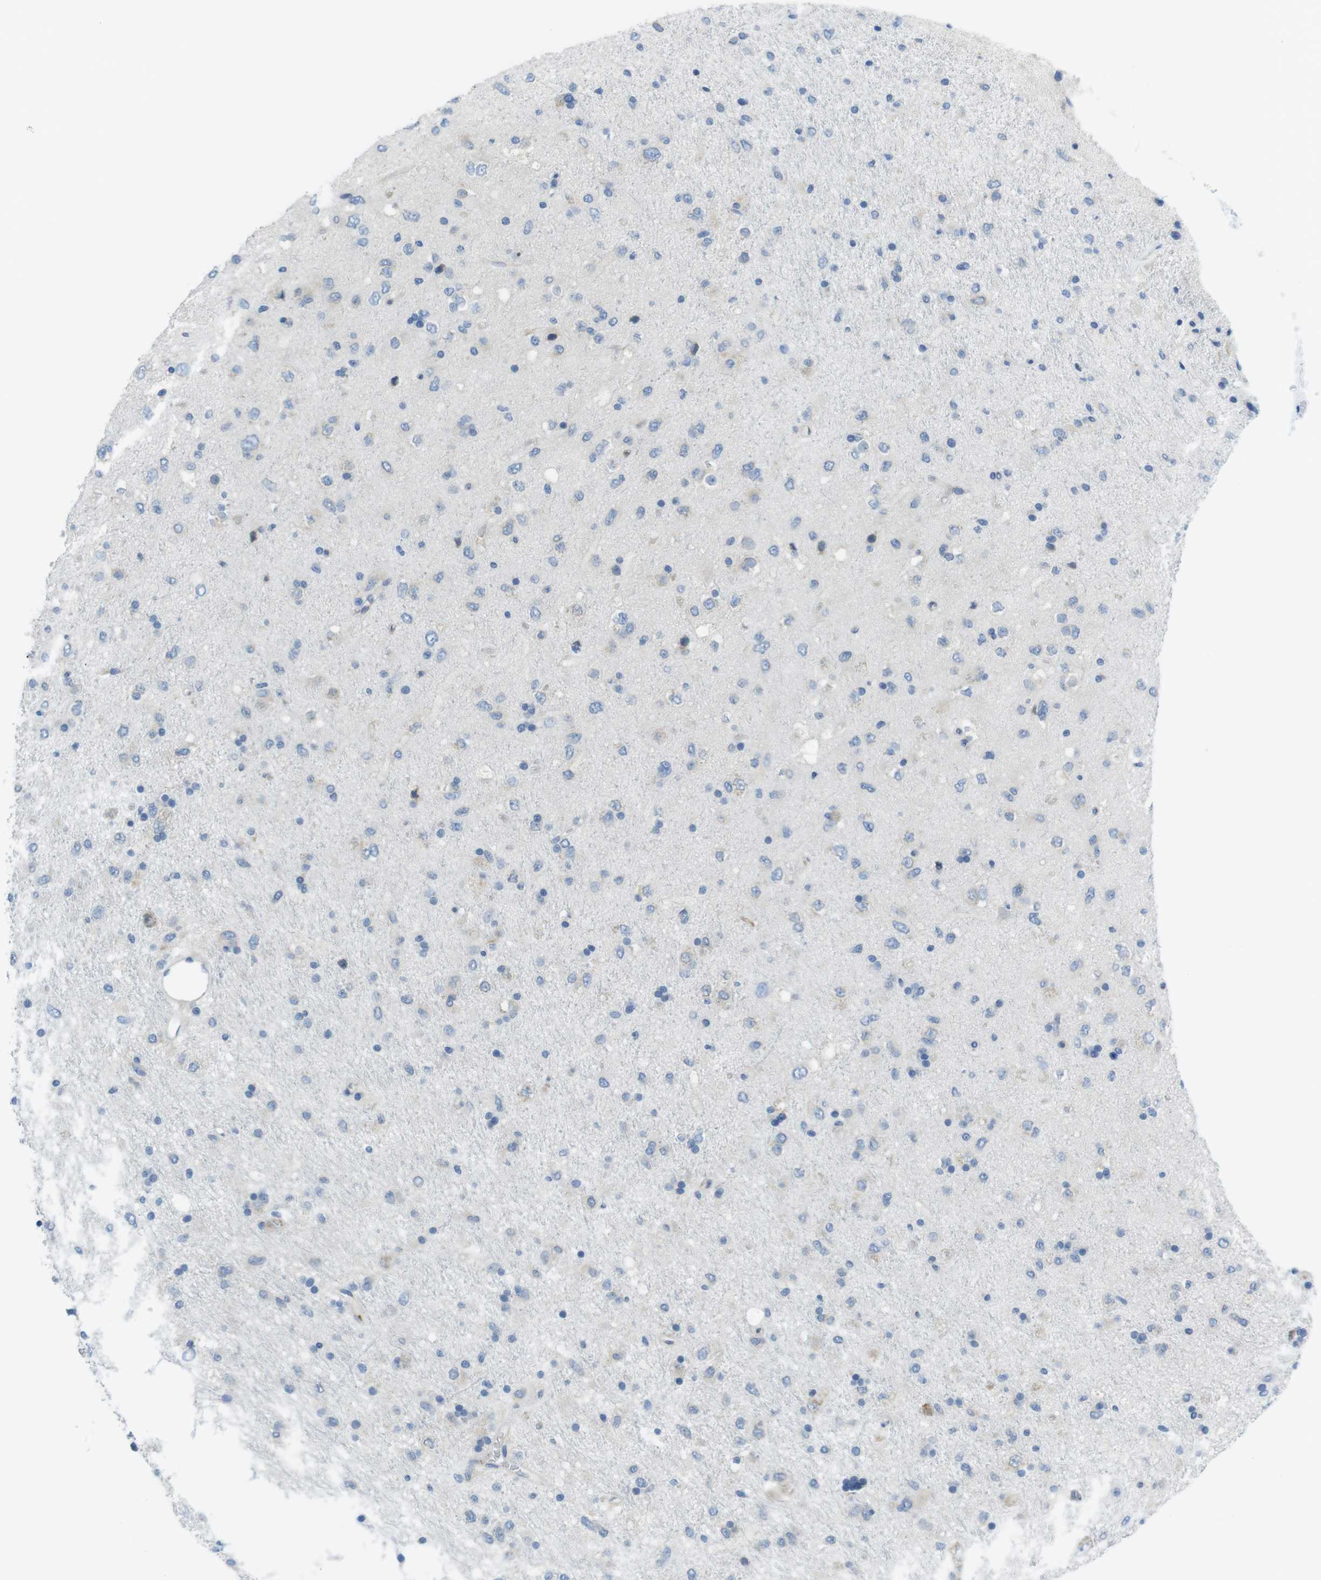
{"staining": {"intensity": "negative", "quantity": "none", "location": "none"}, "tissue": "glioma", "cell_type": "Tumor cells", "image_type": "cancer", "snomed": [{"axis": "morphology", "description": "Glioma, malignant, Low grade"}, {"axis": "topography", "description": "Brain"}], "caption": "Human malignant glioma (low-grade) stained for a protein using immunohistochemistry (IHC) exhibits no expression in tumor cells.", "gene": "CLPTM1L", "patient": {"sex": "male", "age": 77}}